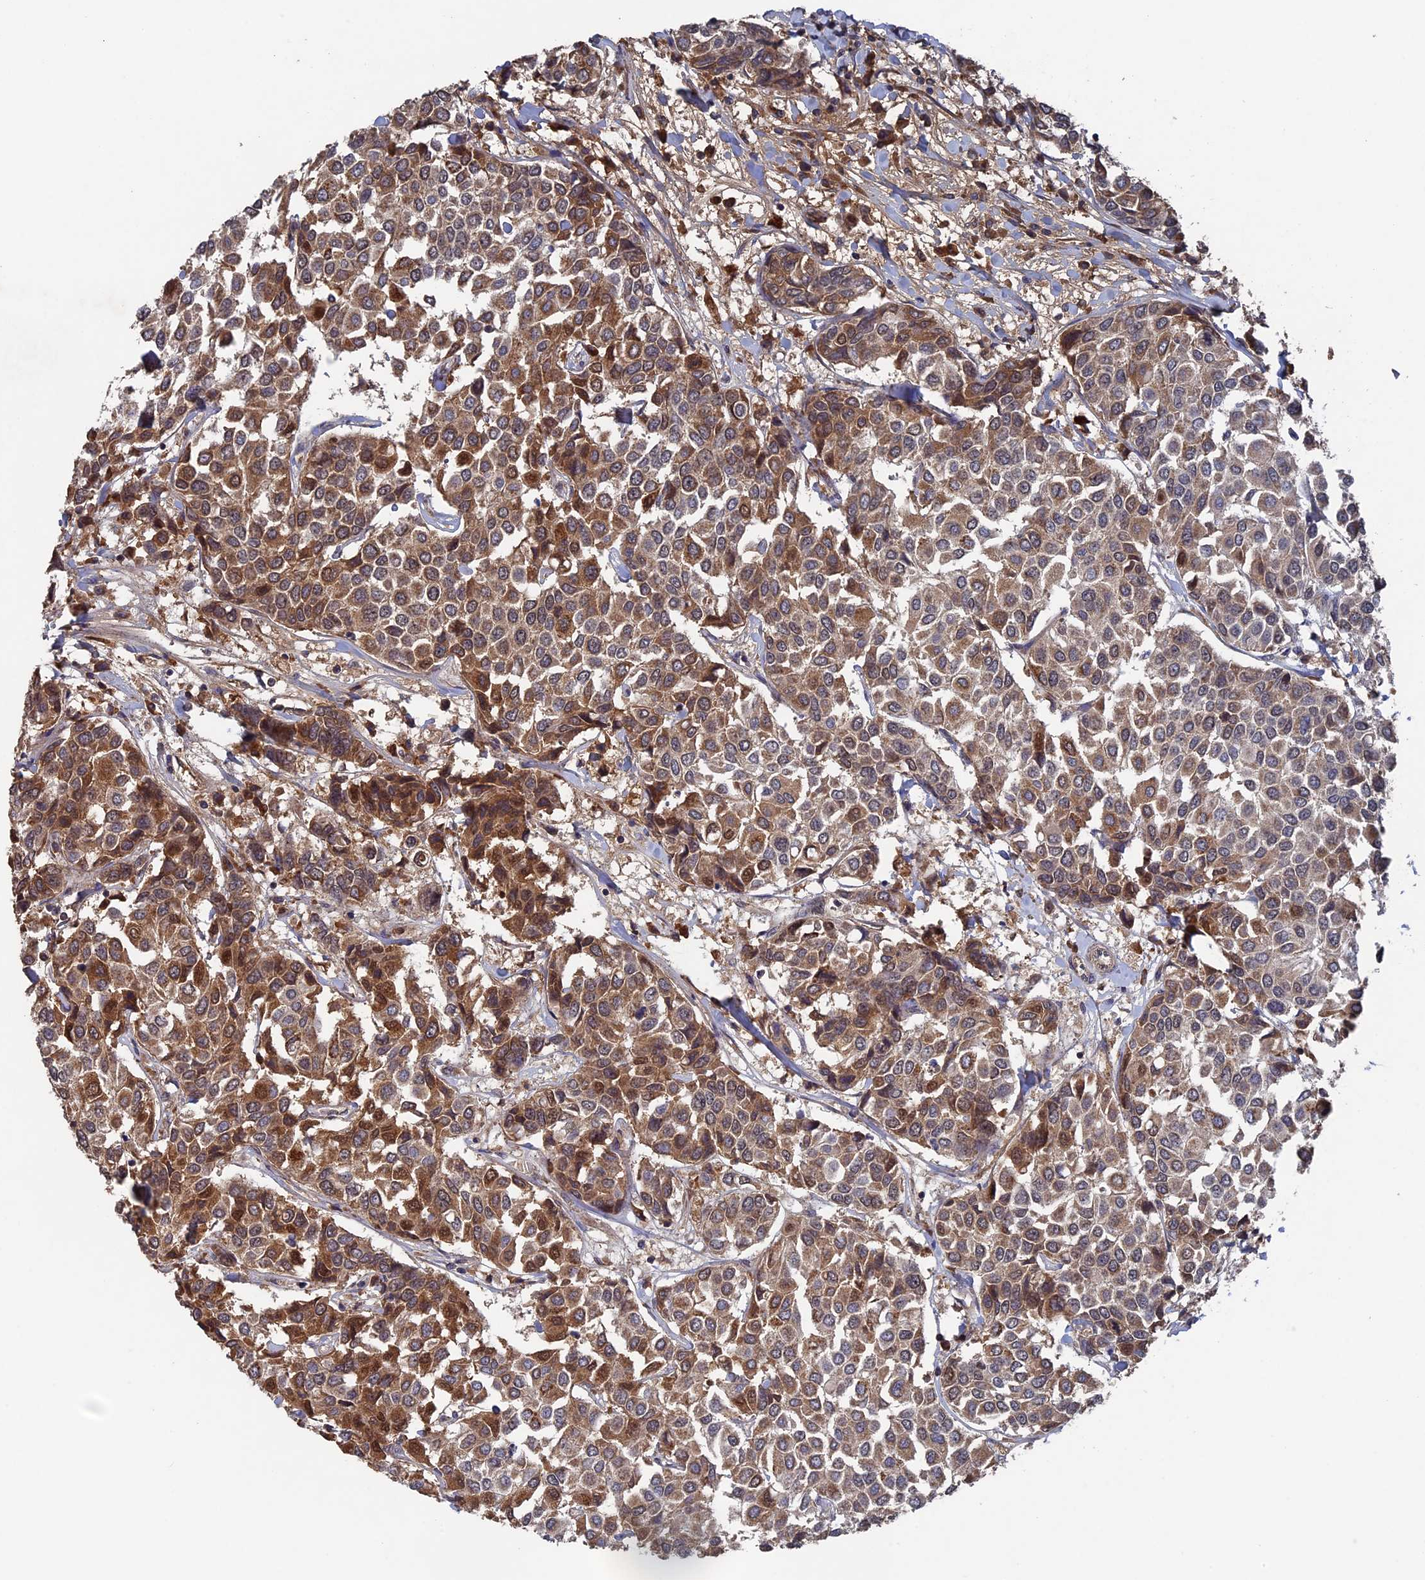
{"staining": {"intensity": "moderate", "quantity": ">75%", "location": "cytoplasmic/membranous"}, "tissue": "breast cancer", "cell_type": "Tumor cells", "image_type": "cancer", "snomed": [{"axis": "morphology", "description": "Duct carcinoma"}, {"axis": "topography", "description": "Breast"}], "caption": "Infiltrating ductal carcinoma (breast) stained for a protein (brown) reveals moderate cytoplasmic/membranous positive expression in about >75% of tumor cells.", "gene": "RAB15", "patient": {"sex": "female", "age": 55}}